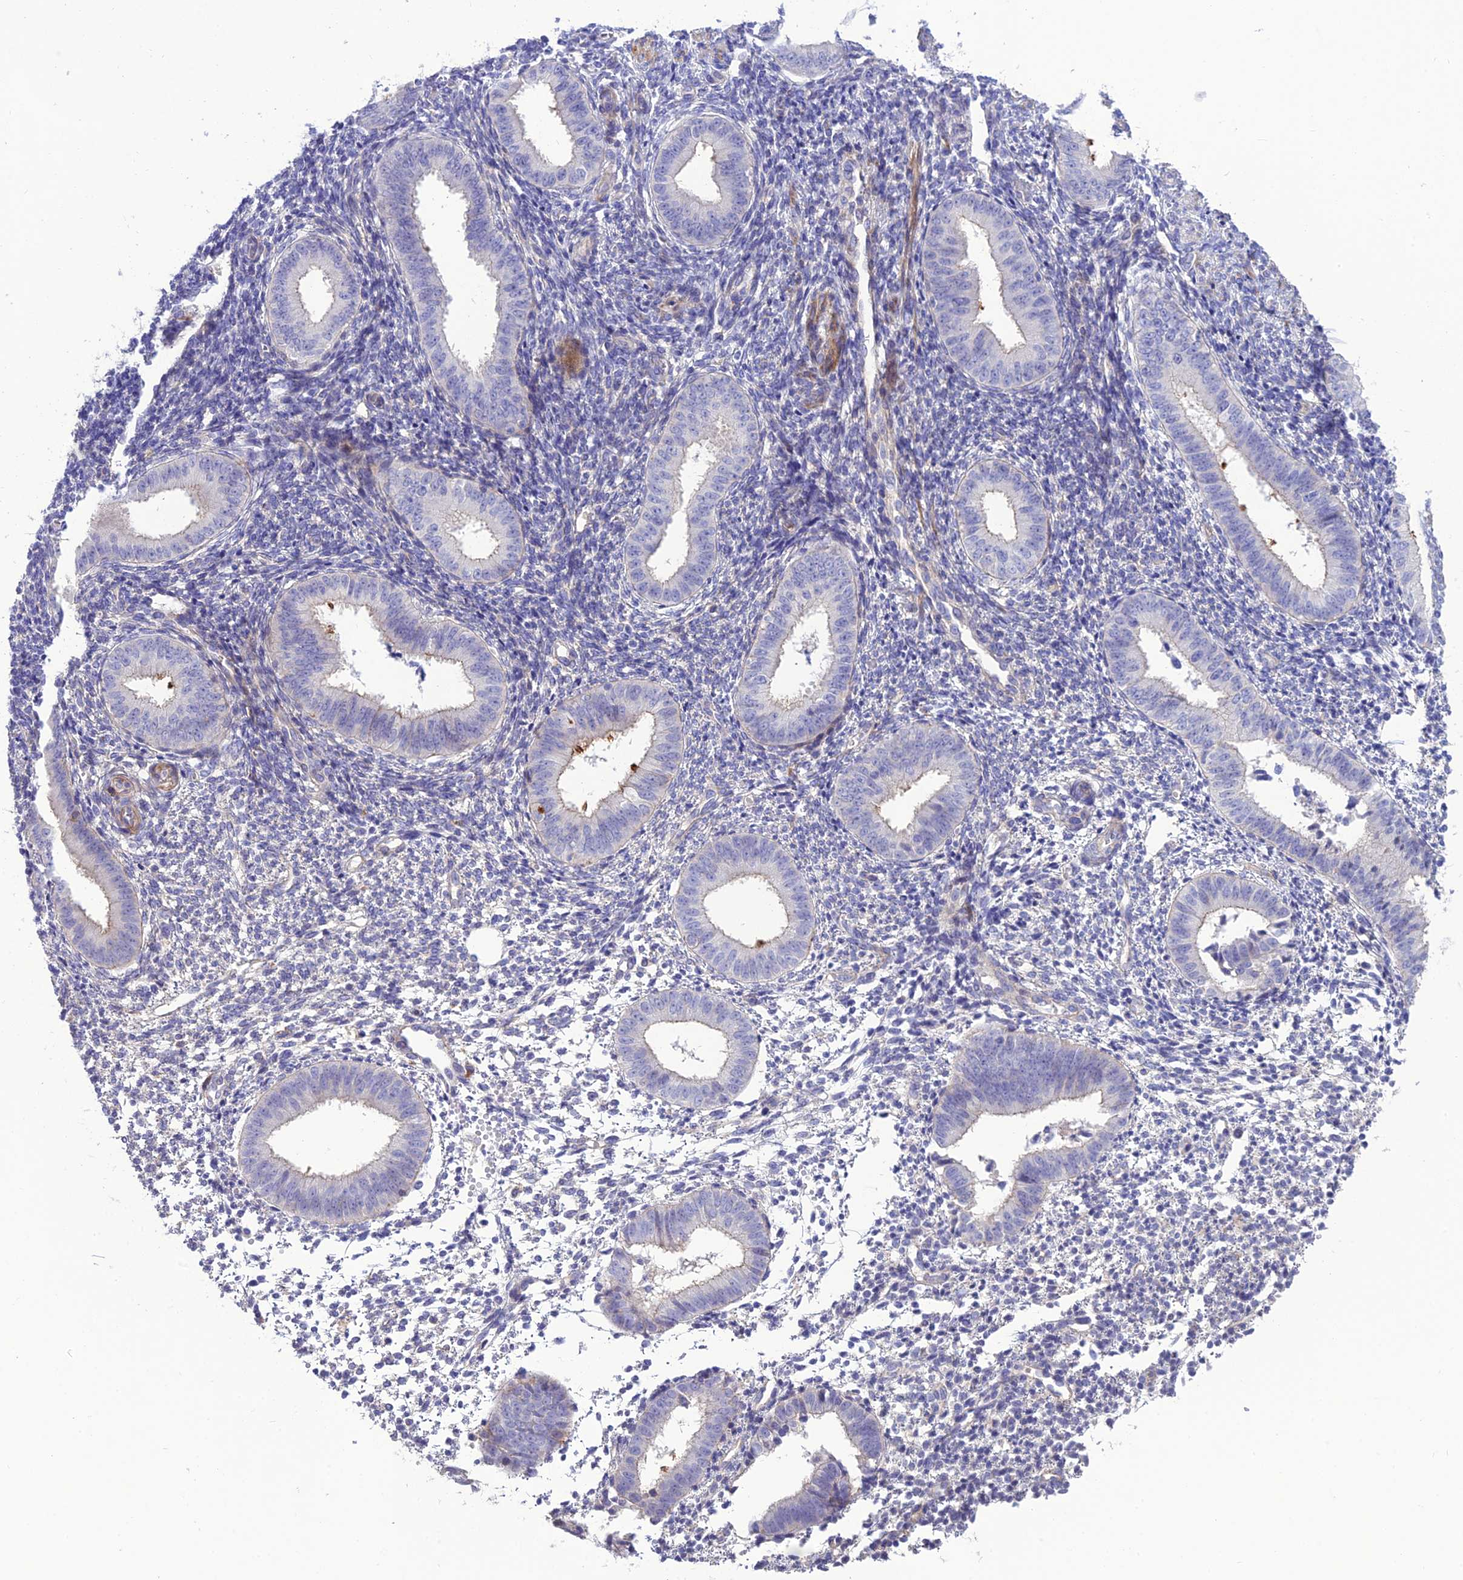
{"staining": {"intensity": "negative", "quantity": "none", "location": "none"}, "tissue": "endometrium", "cell_type": "Cells in endometrial stroma", "image_type": "normal", "snomed": [{"axis": "morphology", "description": "Normal tissue, NOS"}, {"axis": "topography", "description": "Uterus"}, {"axis": "topography", "description": "Endometrium"}], "caption": "The histopathology image reveals no staining of cells in endometrial stroma in normal endometrium.", "gene": "TEKT3", "patient": {"sex": "female", "age": 48}}